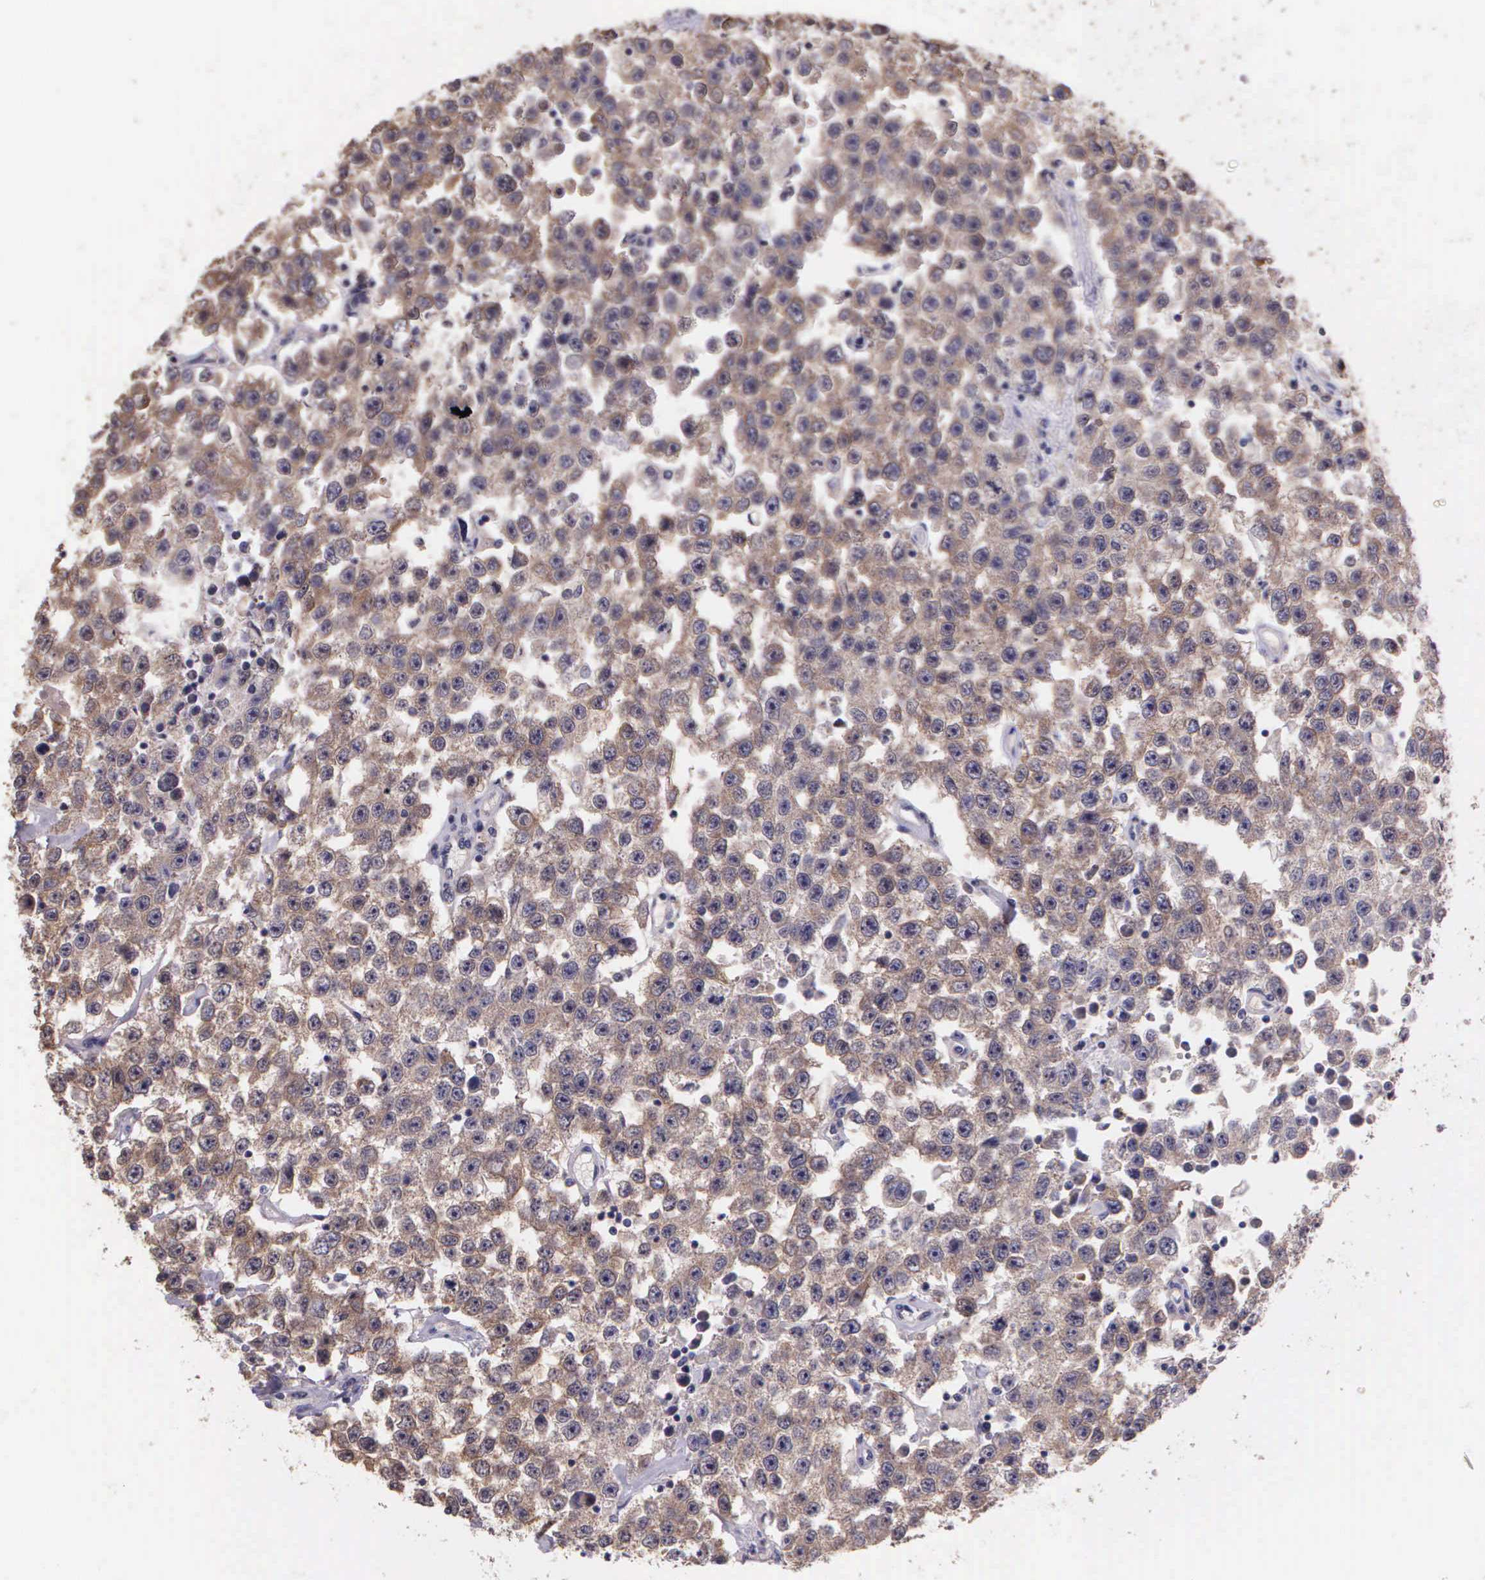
{"staining": {"intensity": "weak", "quantity": "25%-75%", "location": "cytoplasmic/membranous"}, "tissue": "testis cancer", "cell_type": "Tumor cells", "image_type": "cancer", "snomed": [{"axis": "morphology", "description": "Seminoma, NOS"}, {"axis": "topography", "description": "Testis"}], "caption": "Tumor cells exhibit low levels of weak cytoplasmic/membranous expression in about 25%-75% of cells in testis seminoma. The protein of interest is stained brown, and the nuclei are stained in blue (DAB IHC with brightfield microscopy, high magnification).", "gene": "IGBP1", "patient": {"sex": "male", "age": 52}}